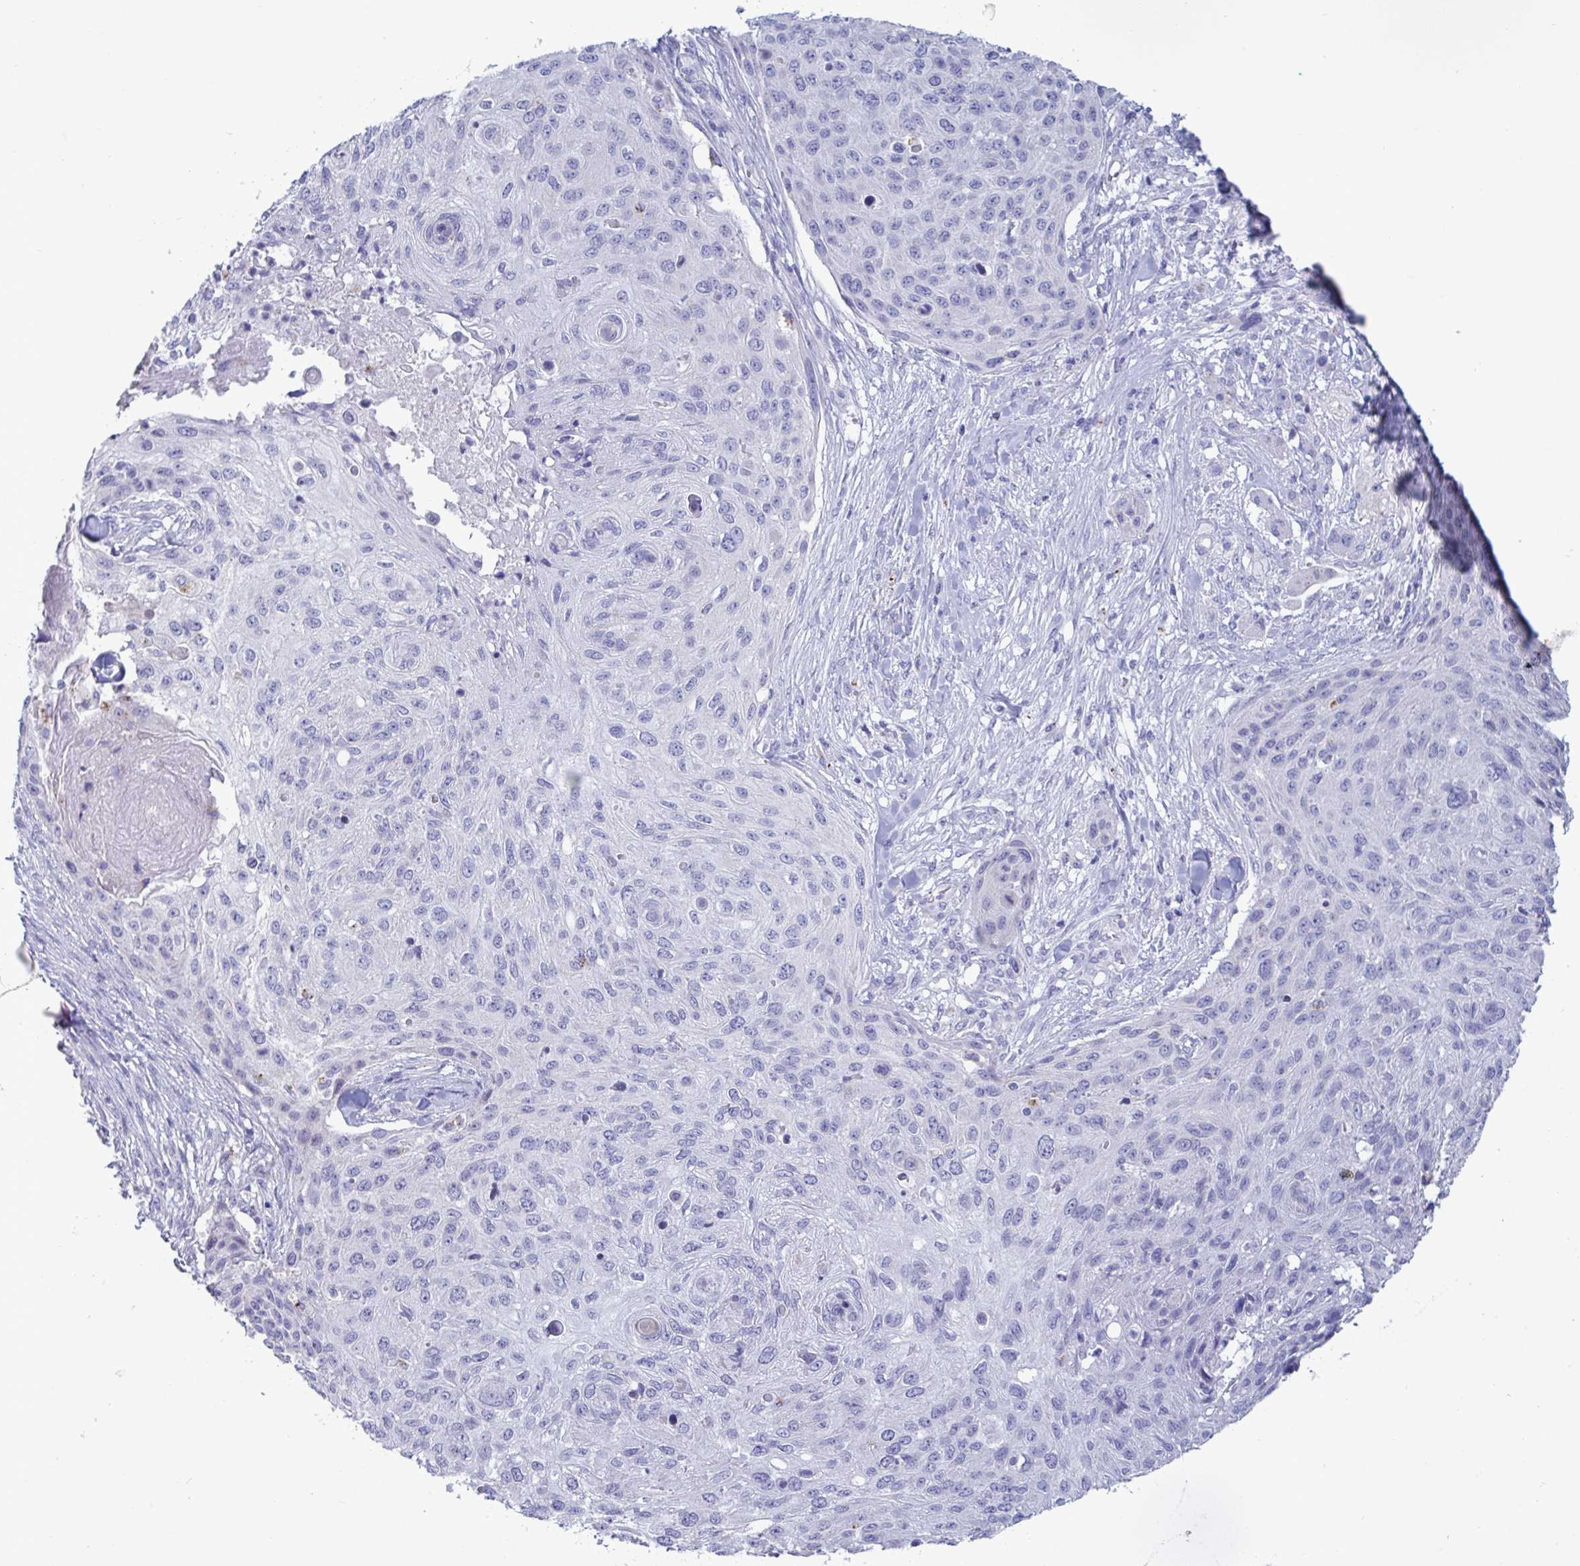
{"staining": {"intensity": "negative", "quantity": "none", "location": "none"}, "tissue": "skin cancer", "cell_type": "Tumor cells", "image_type": "cancer", "snomed": [{"axis": "morphology", "description": "Squamous cell carcinoma, NOS"}, {"axis": "topography", "description": "Skin"}], "caption": "There is no significant expression in tumor cells of skin squamous cell carcinoma.", "gene": "TAS2R38", "patient": {"sex": "female", "age": 87}}